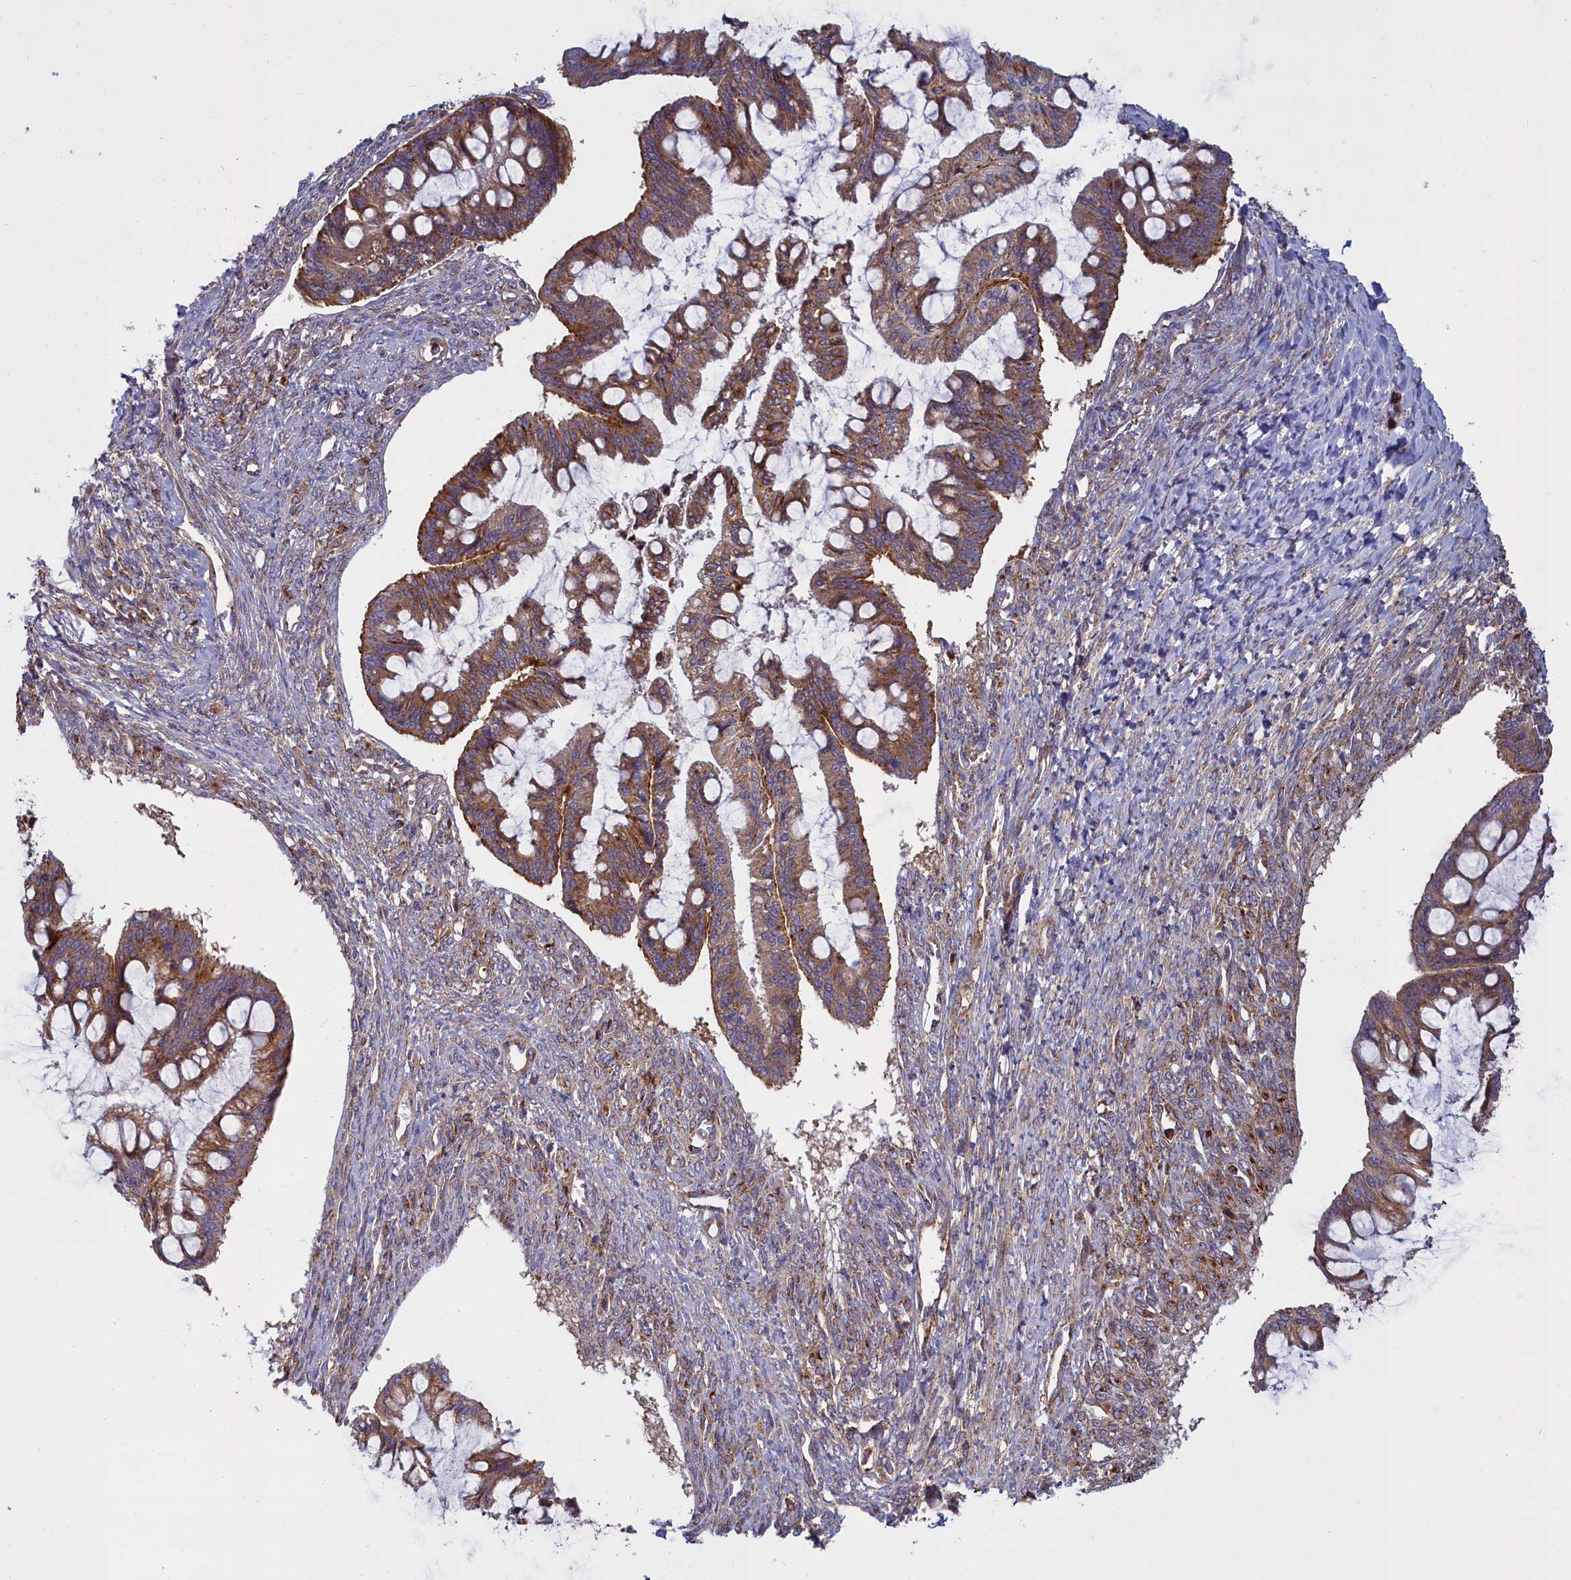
{"staining": {"intensity": "moderate", "quantity": ">75%", "location": "cytoplasmic/membranous"}, "tissue": "ovarian cancer", "cell_type": "Tumor cells", "image_type": "cancer", "snomed": [{"axis": "morphology", "description": "Cystadenocarcinoma, mucinous, NOS"}, {"axis": "topography", "description": "Ovary"}], "caption": "Ovarian cancer stained for a protein exhibits moderate cytoplasmic/membranous positivity in tumor cells.", "gene": "LNPEP", "patient": {"sex": "female", "age": 73}}